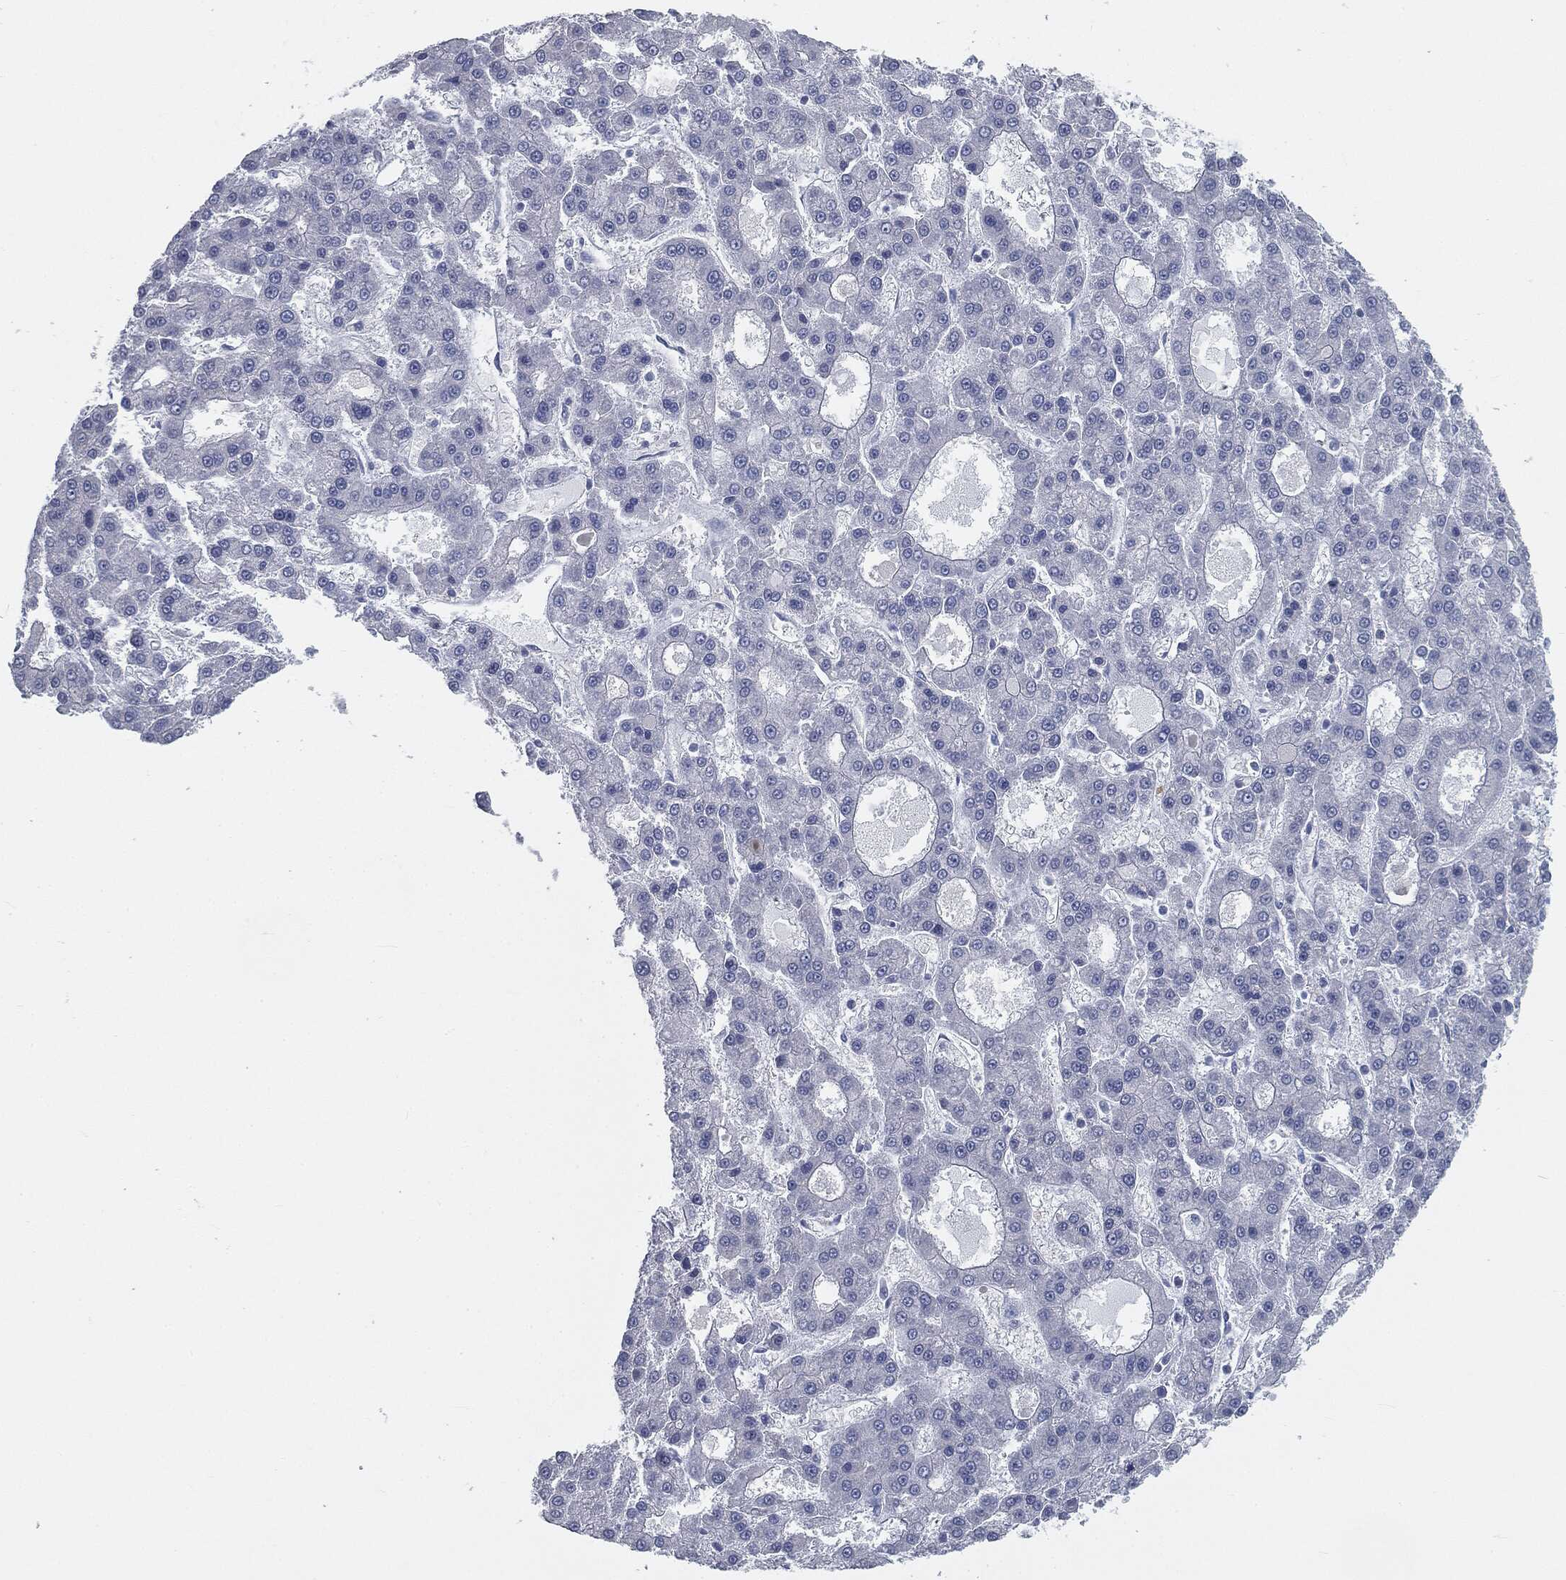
{"staining": {"intensity": "negative", "quantity": "none", "location": "none"}, "tissue": "liver cancer", "cell_type": "Tumor cells", "image_type": "cancer", "snomed": [{"axis": "morphology", "description": "Carcinoma, Hepatocellular, NOS"}, {"axis": "topography", "description": "Liver"}], "caption": "Immunohistochemical staining of human liver cancer (hepatocellular carcinoma) reveals no significant expression in tumor cells. (DAB (3,3'-diaminobenzidine) immunohistochemistry, high magnification).", "gene": "CAV3", "patient": {"sex": "male", "age": 70}}